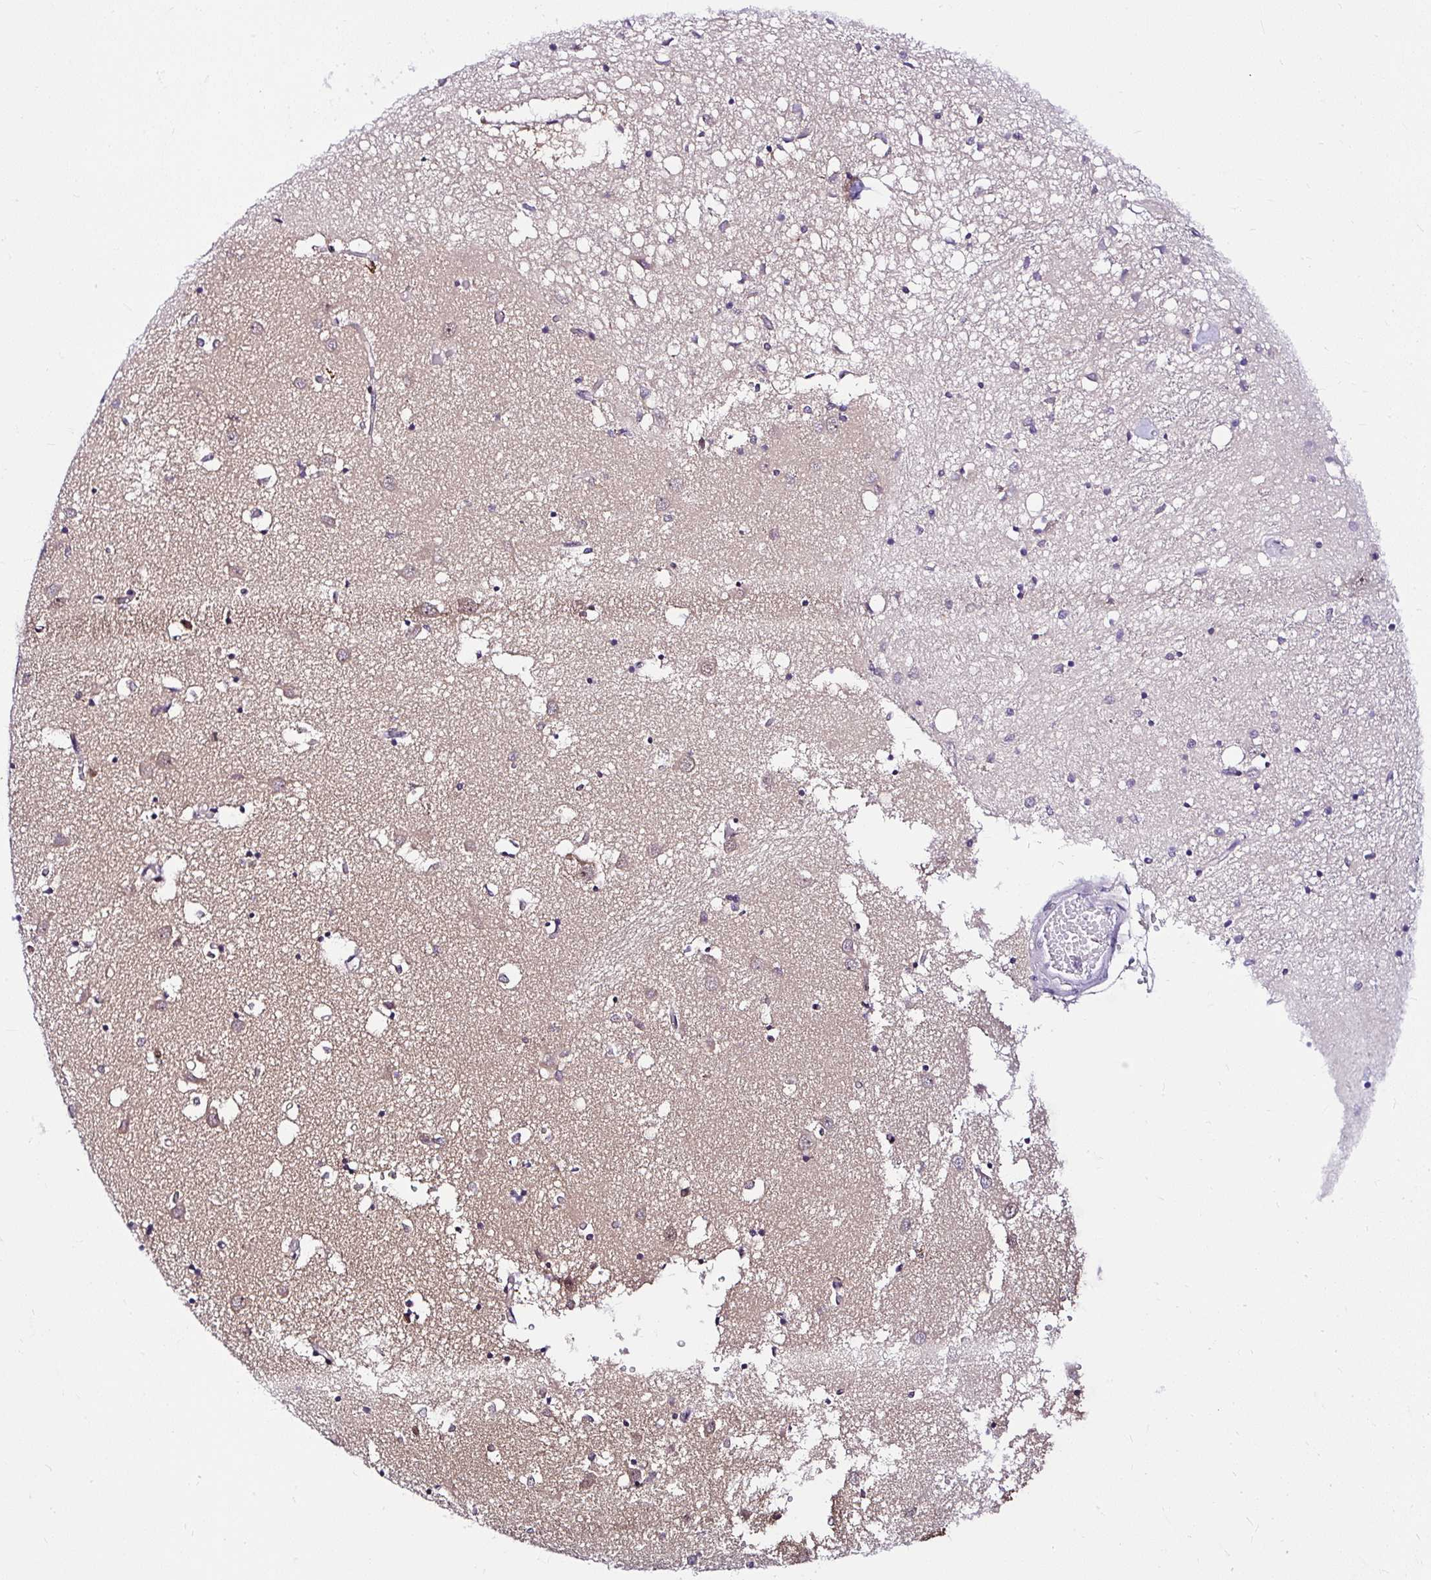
{"staining": {"intensity": "negative", "quantity": "none", "location": "none"}, "tissue": "caudate", "cell_type": "Glial cells", "image_type": "normal", "snomed": [{"axis": "morphology", "description": "Normal tissue, NOS"}, {"axis": "topography", "description": "Lateral ventricle wall"}], "caption": "This is an immunohistochemistry (IHC) histopathology image of benign caudate. There is no staining in glial cells.", "gene": "PIN4", "patient": {"sex": "male", "age": 70}}